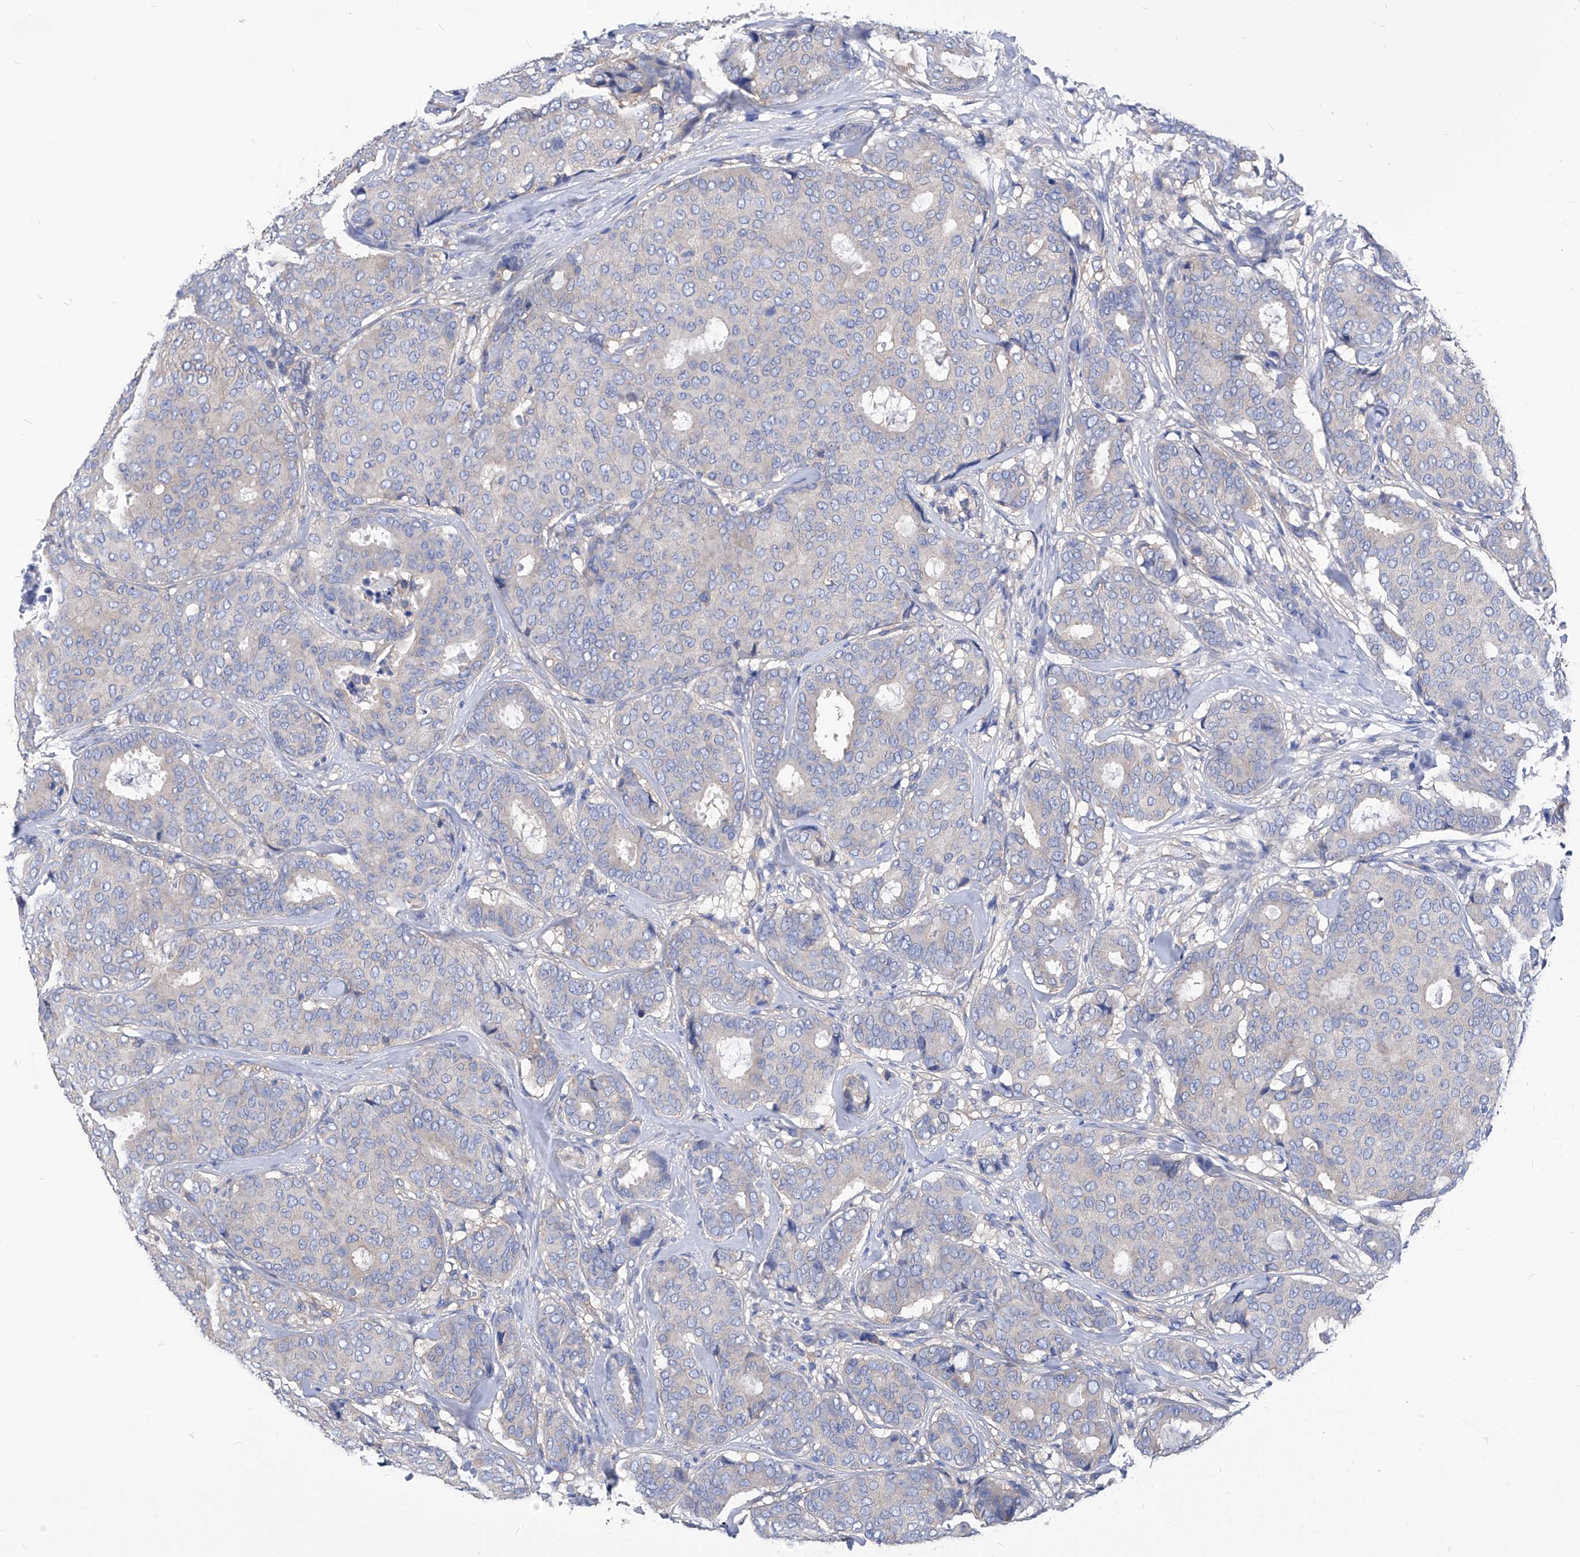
{"staining": {"intensity": "negative", "quantity": "none", "location": "none"}, "tissue": "breast cancer", "cell_type": "Tumor cells", "image_type": "cancer", "snomed": [{"axis": "morphology", "description": "Duct carcinoma"}, {"axis": "topography", "description": "Breast"}], "caption": "This is an IHC histopathology image of infiltrating ductal carcinoma (breast). There is no staining in tumor cells.", "gene": "XPNPEP1", "patient": {"sex": "female", "age": 75}}